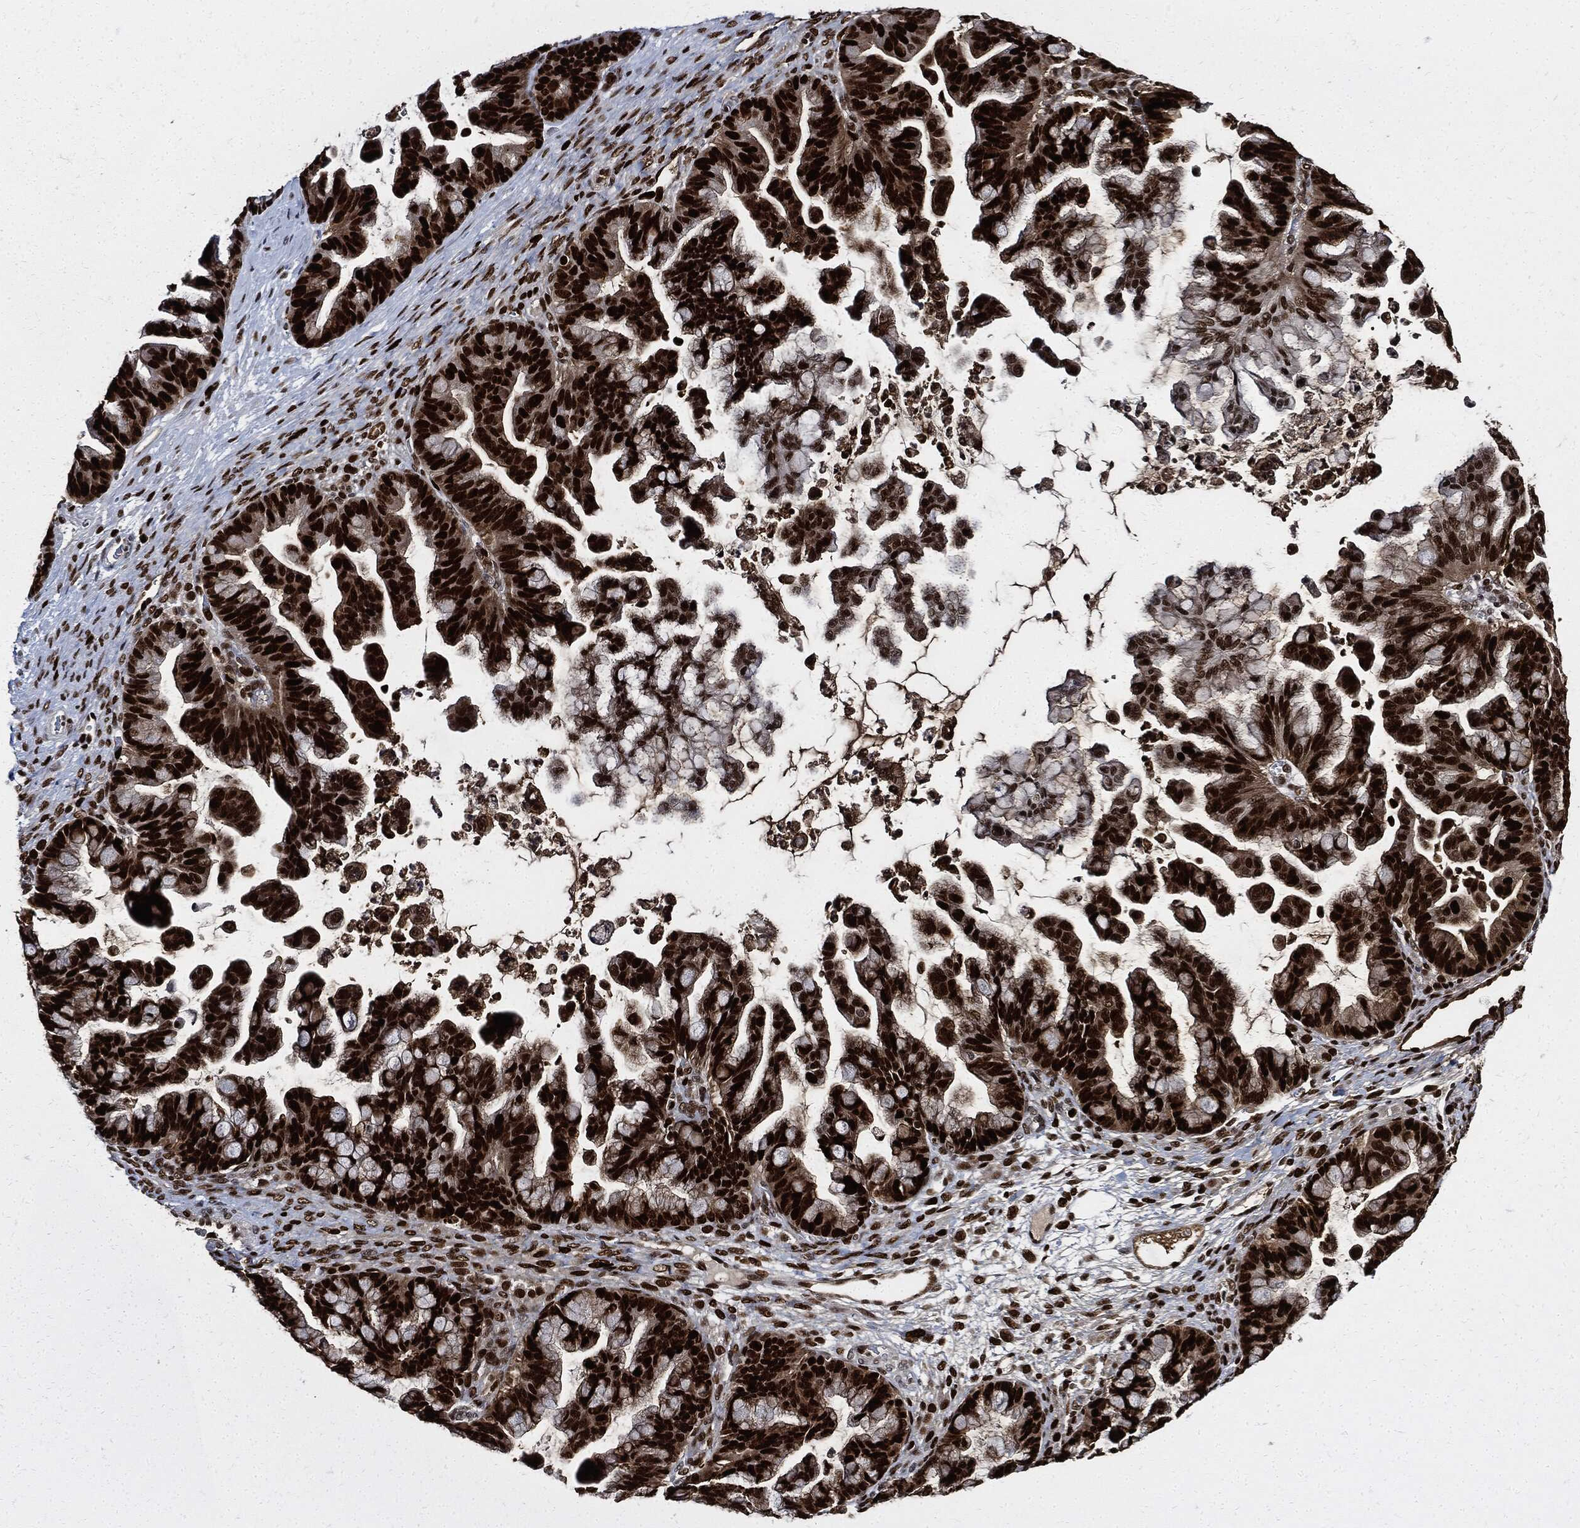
{"staining": {"intensity": "strong", "quantity": ">75%", "location": "nuclear"}, "tissue": "ovarian cancer", "cell_type": "Tumor cells", "image_type": "cancer", "snomed": [{"axis": "morphology", "description": "Cystadenocarcinoma, mucinous, NOS"}, {"axis": "topography", "description": "Ovary"}], "caption": "Immunohistochemistry staining of ovarian cancer (mucinous cystadenocarcinoma), which demonstrates high levels of strong nuclear positivity in approximately >75% of tumor cells indicating strong nuclear protein expression. The staining was performed using DAB (brown) for protein detection and nuclei were counterstained in hematoxylin (blue).", "gene": "PCNA", "patient": {"sex": "female", "age": 67}}